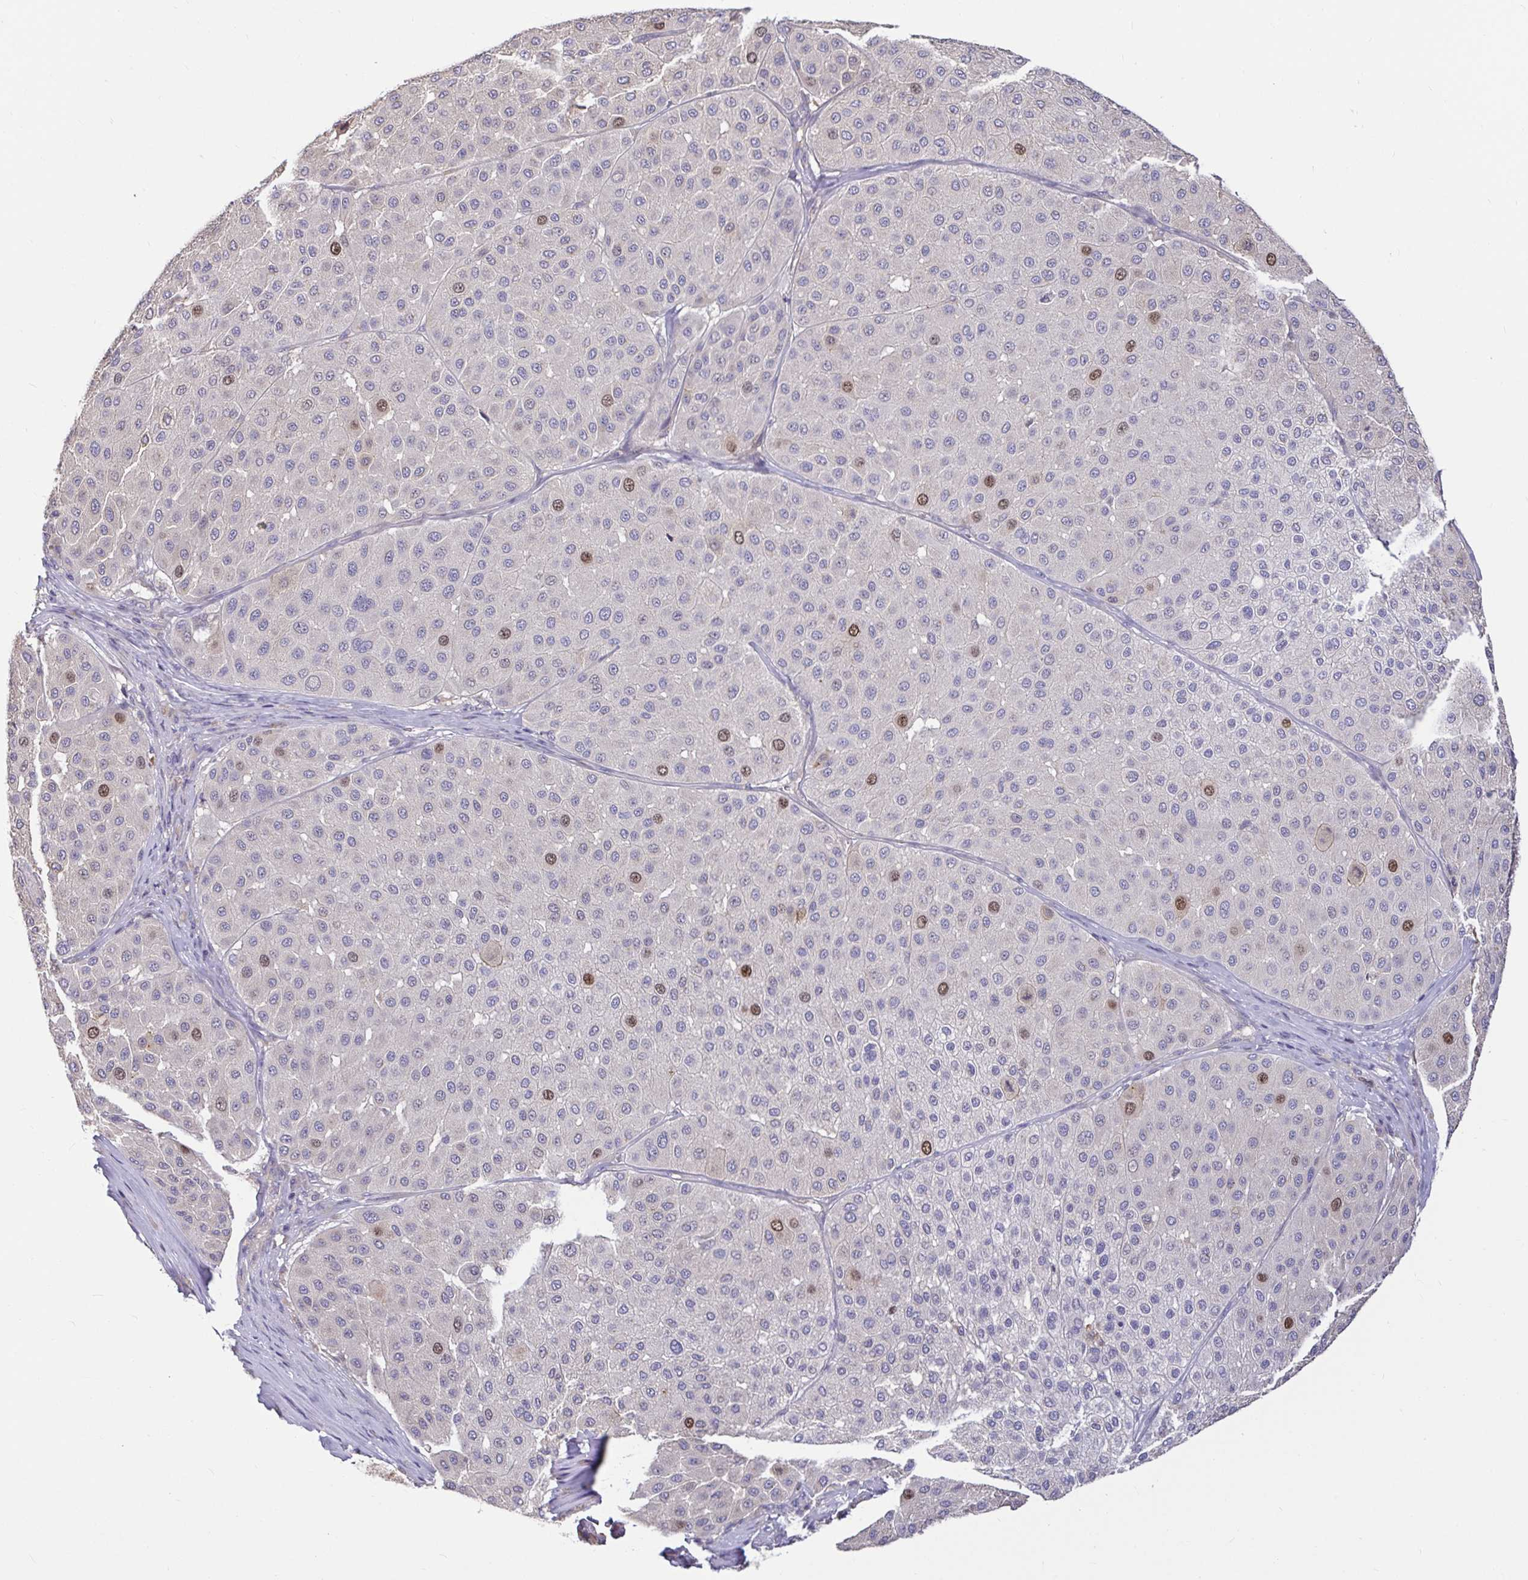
{"staining": {"intensity": "strong", "quantity": "<25%", "location": "nuclear"}, "tissue": "melanoma", "cell_type": "Tumor cells", "image_type": "cancer", "snomed": [{"axis": "morphology", "description": "Malignant melanoma, Metastatic site"}, {"axis": "topography", "description": "Smooth muscle"}], "caption": "Protein staining of malignant melanoma (metastatic site) tissue exhibits strong nuclear expression in about <25% of tumor cells.", "gene": "ANLN", "patient": {"sex": "male", "age": 41}}